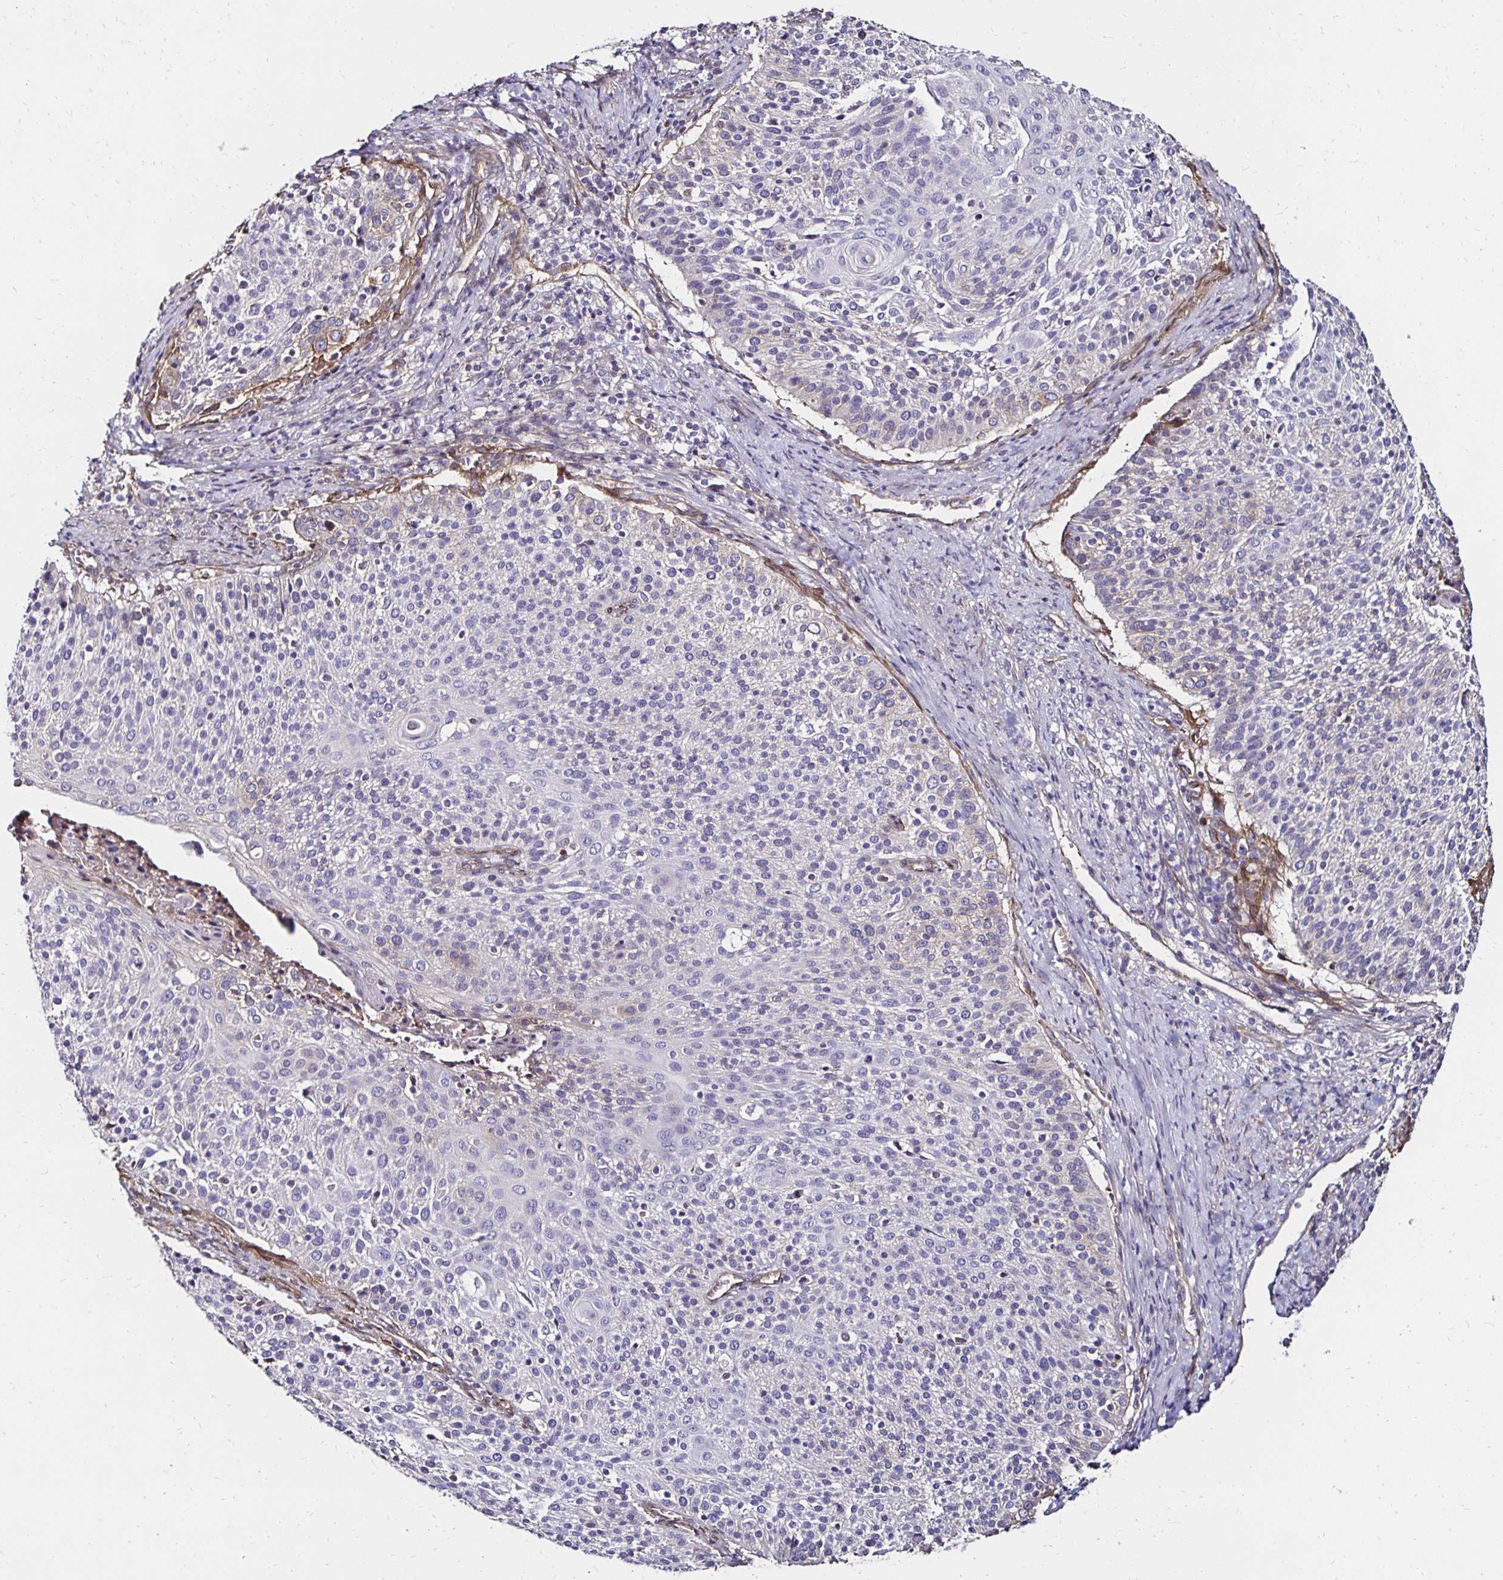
{"staining": {"intensity": "negative", "quantity": "none", "location": "none"}, "tissue": "cervical cancer", "cell_type": "Tumor cells", "image_type": "cancer", "snomed": [{"axis": "morphology", "description": "Squamous cell carcinoma, NOS"}, {"axis": "topography", "description": "Cervix"}], "caption": "Tumor cells are negative for brown protein staining in cervical squamous cell carcinoma.", "gene": "ITGB1", "patient": {"sex": "female", "age": 31}}